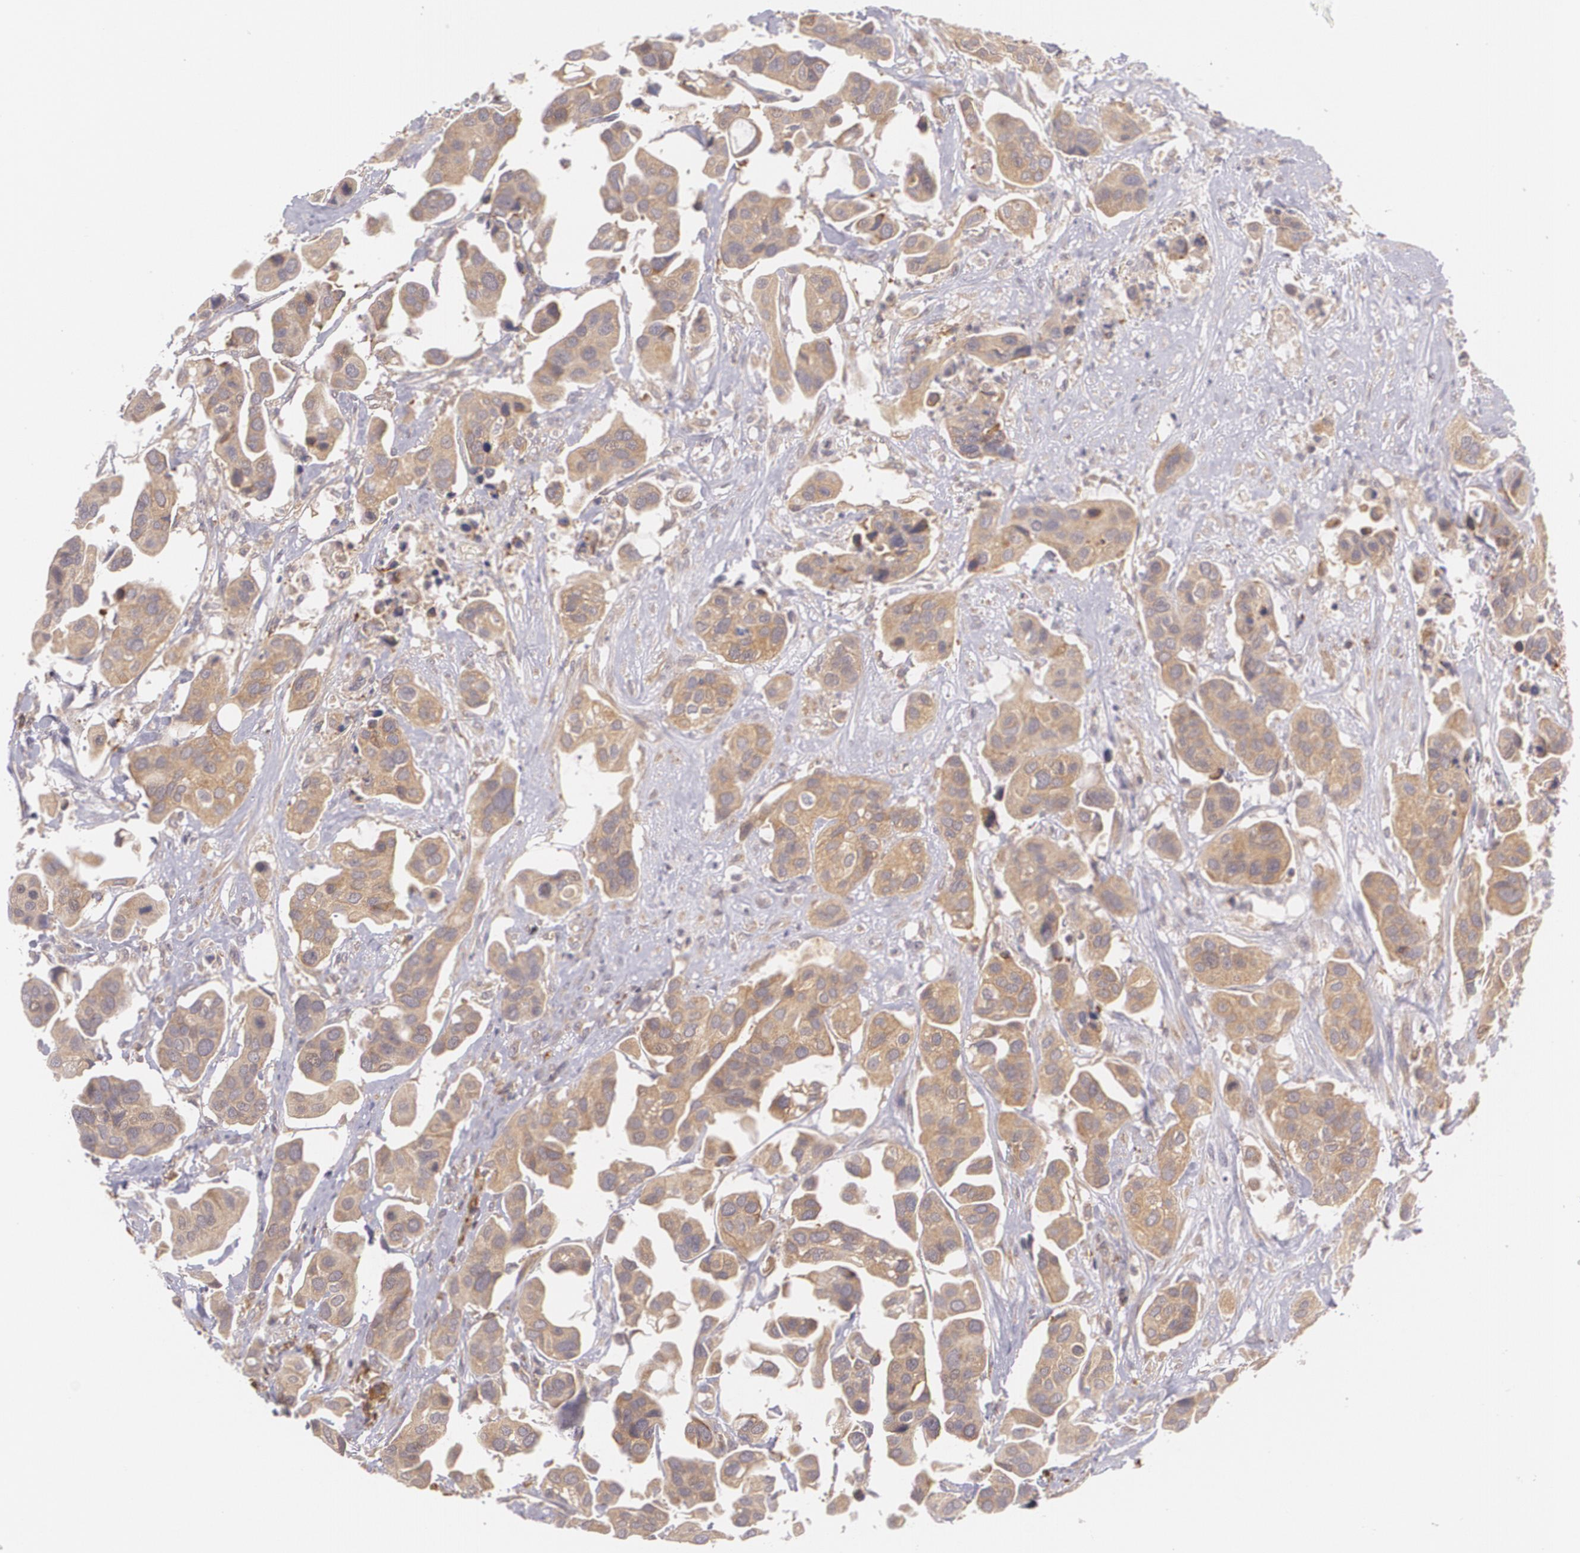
{"staining": {"intensity": "moderate", "quantity": ">75%", "location": "cytoplasmic/membranous"}, "tissue": "urothelial cancer", "cell_type": "Tumor cells", "image_type": "cancer", "snomed": [{"axis": "morphology", "description": "Adenocarcinoma, NOS"}, {"axis": "topography", "description": "Urinary bladder"}], "caption": "Immunohistochemistry (IHC) (DAB (3,3'-diaminobenzidine)) staining of human adenocarcinoma reveals moderate cytoplasmic/membranous protein staining in approximately >75% of tumor cells.", "gene": "CCL17", "patient": {"sex": "male", "age": 61}}